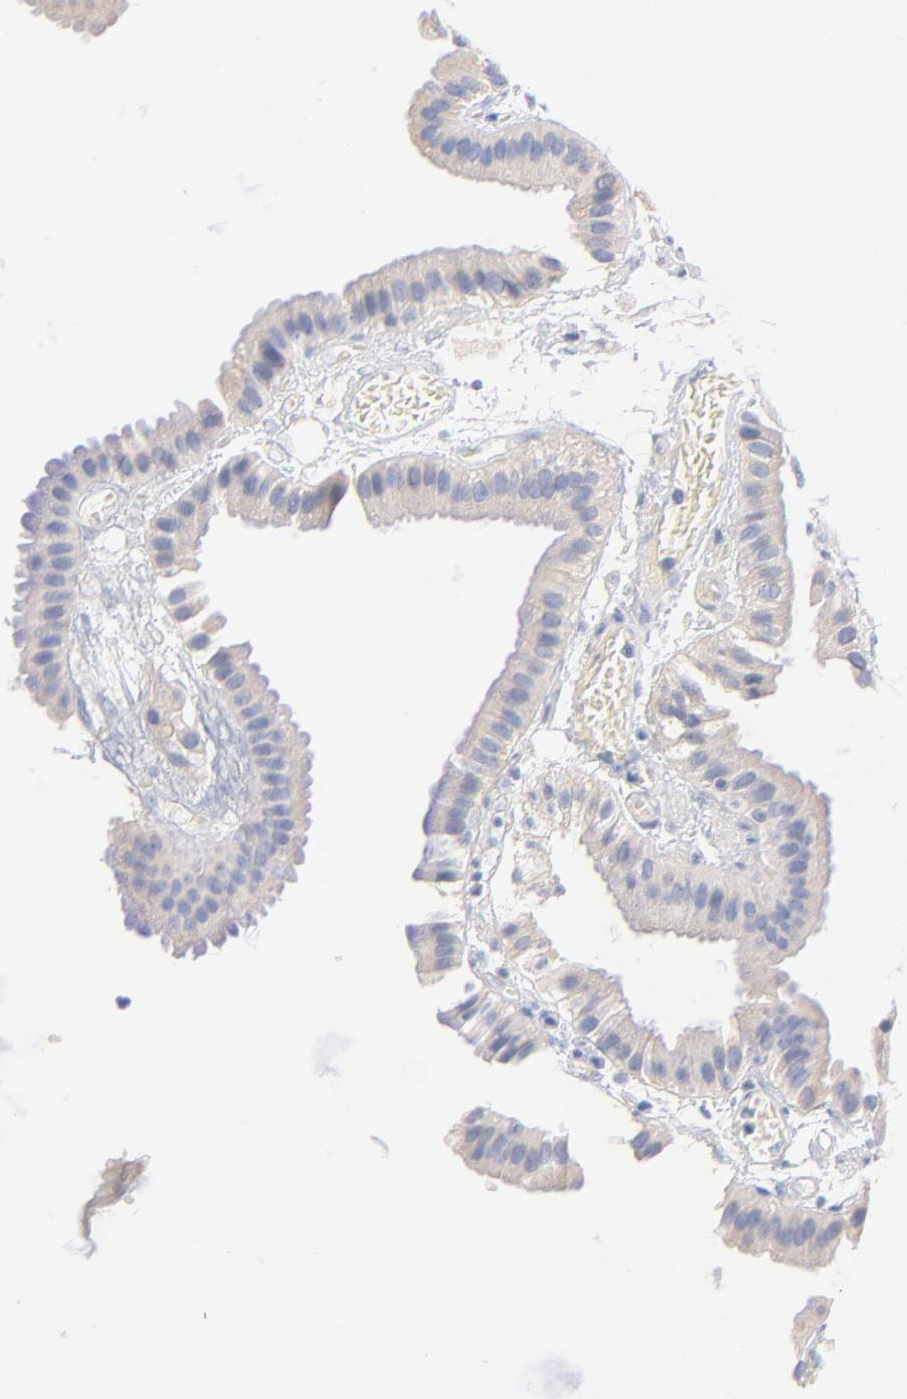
{"staining": {"intensity": "weak", "quantity": ">75%", "location": "cytoplasmic/membranous"}, "tissue": "gallbladder", "cell_type": "Glandular cells", "image_type": "normal", "snomed": [{"axis": "morphology", "description": "Normal tissue, NOS"}, {"axis": "topography", "description": "Gallbladder"}], "caption": "Unremarkable gallbladder shows weak cytoplasmic/membranous staining in approximately >75% of glandular cells.", "gene": "TNFRSF13C", "patient": {"sex": "female", "age": 63}}